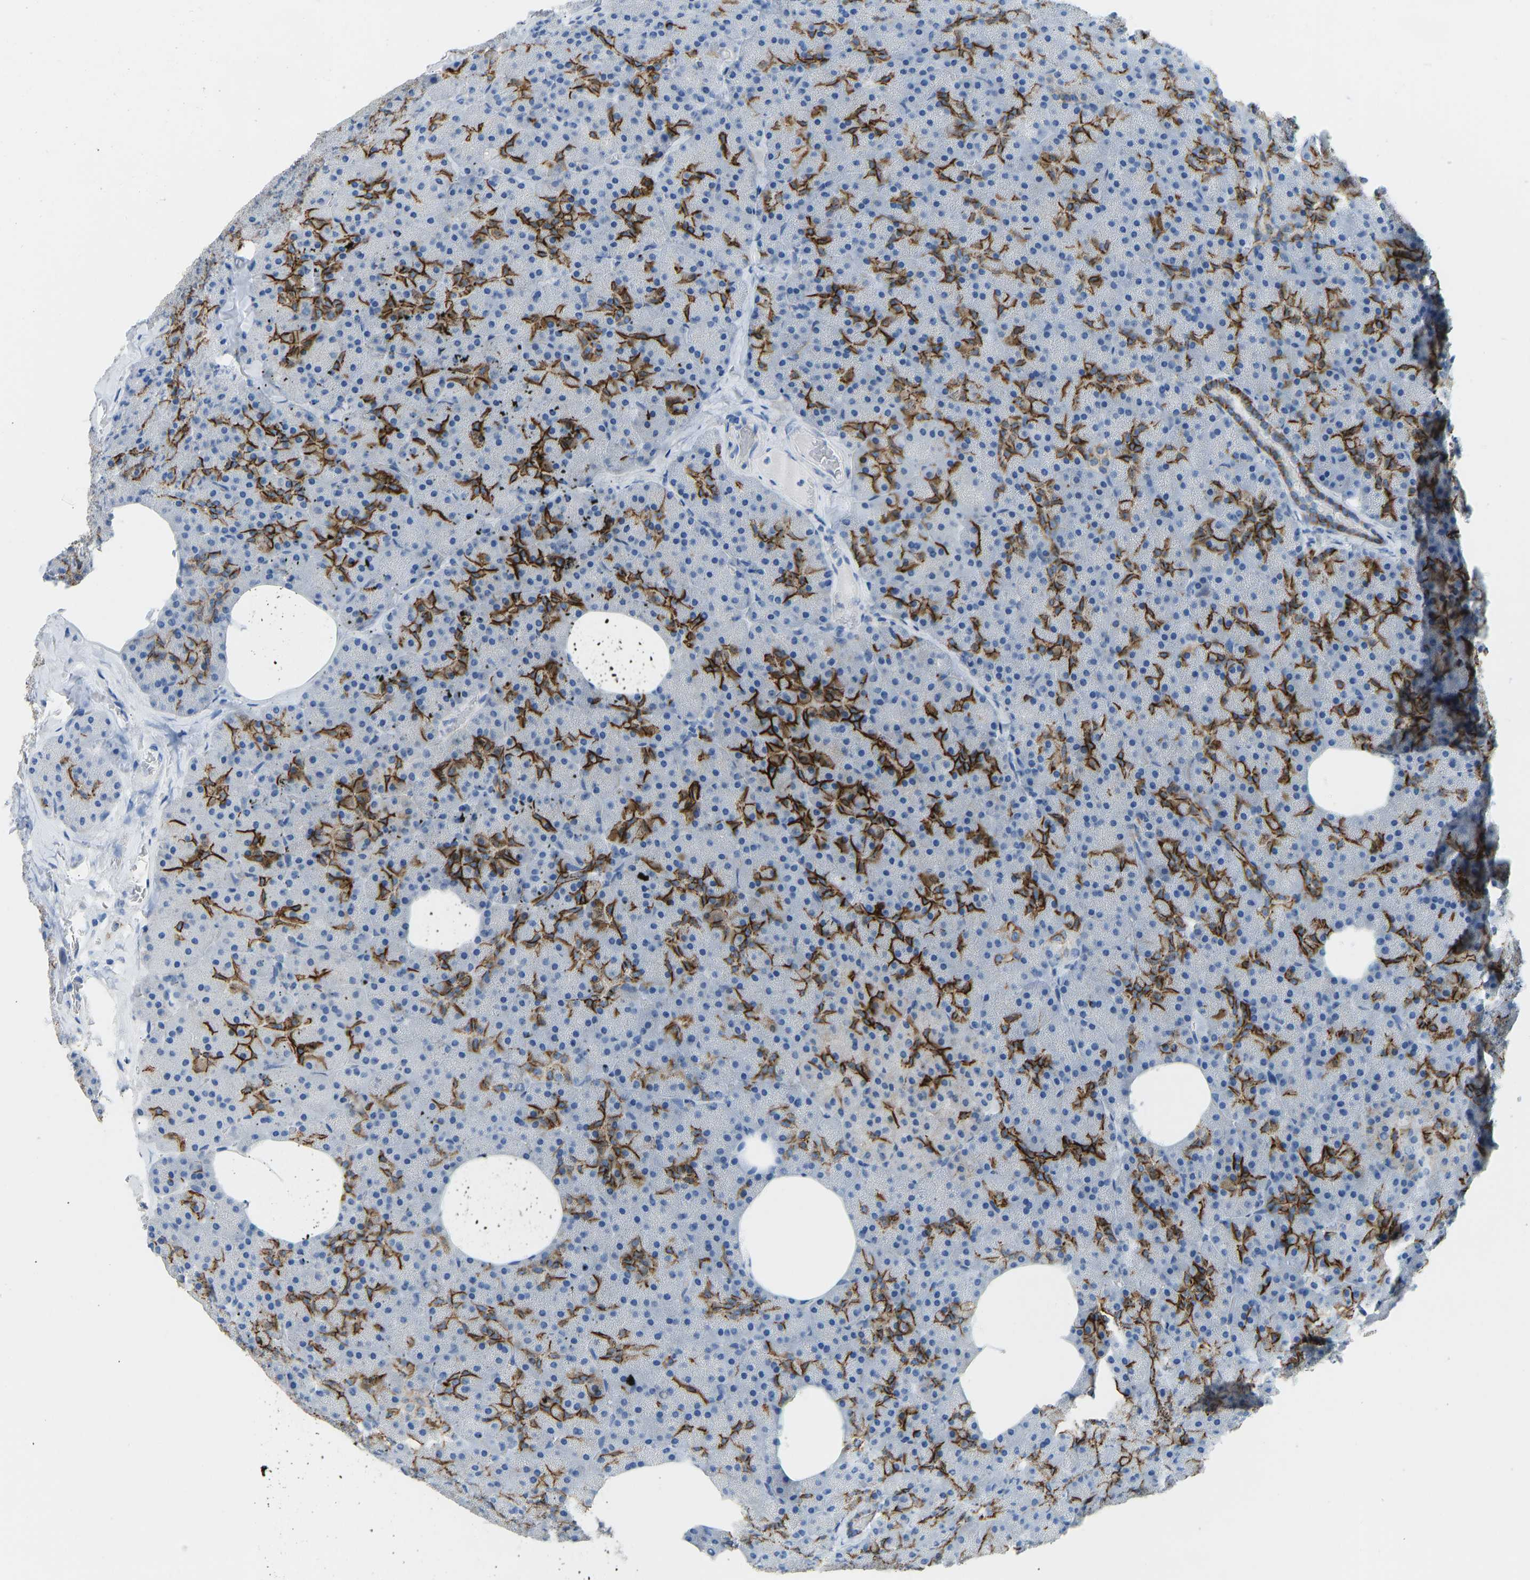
{"staining": {"intensity": "strong", "quantity": "25%-75%", "location": "cytoplasmic/membranous"}, "tissue": "pancreas", "cell_type": "Exocrine glandular cells", "image_type": "normal", "snomed": [{"axis": "morphology", "description": "Normal tissue, NOS"}, {"axis": "morphology", "description": "Carcinoid, malignant, NOS"}, {"axis": "topography", "description": "Pancreas"}], "caption": "A high-resolution photomicrograph shows IHC staining of normal pancreas, which demonstrates strong cytoplasmic/membranous expression in approximately 25%-75% of exocrine glandular cells.", "gene": "ATP1A1", "patient": {"sex": "female", "age": 35}}